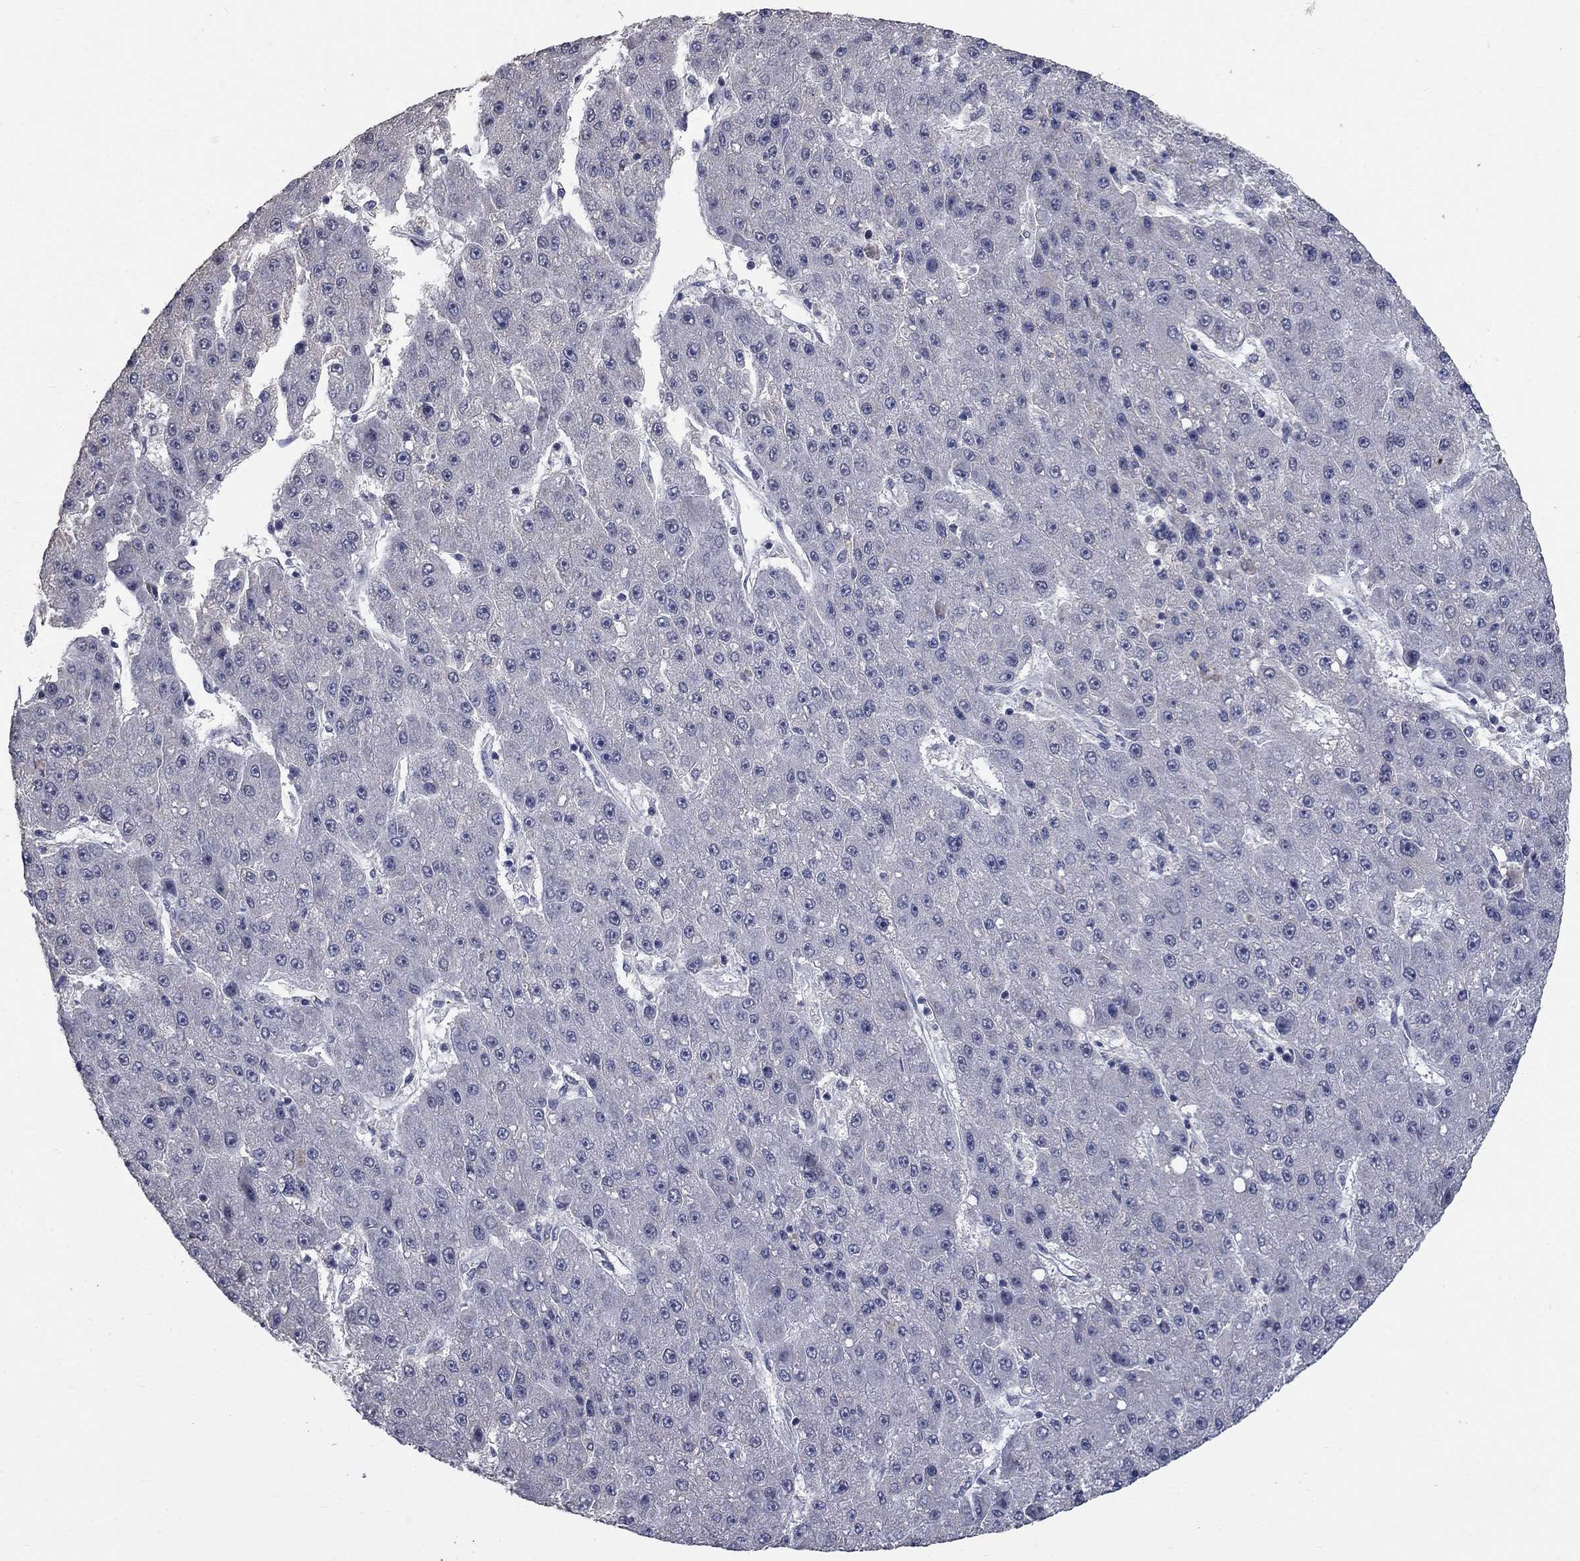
{"staining": {"intensity": "negative", "quantity": "none", "location": "none"}, "tissue": "liver cancer", "cell_type": "Tumor cells", "image_type": "cancer", "snomed": [{"axis": "morphology", "description": "Carcinoma, Hepatocellular, NOS"}, {"axis": "topography", "description": "Liver"}], "caption": "Photomicrograph shows no protein positivity in tumor cells of liver cancer tissue.", "gene": "SPATA33", "patient": {"sex": "male", "age": 67}}